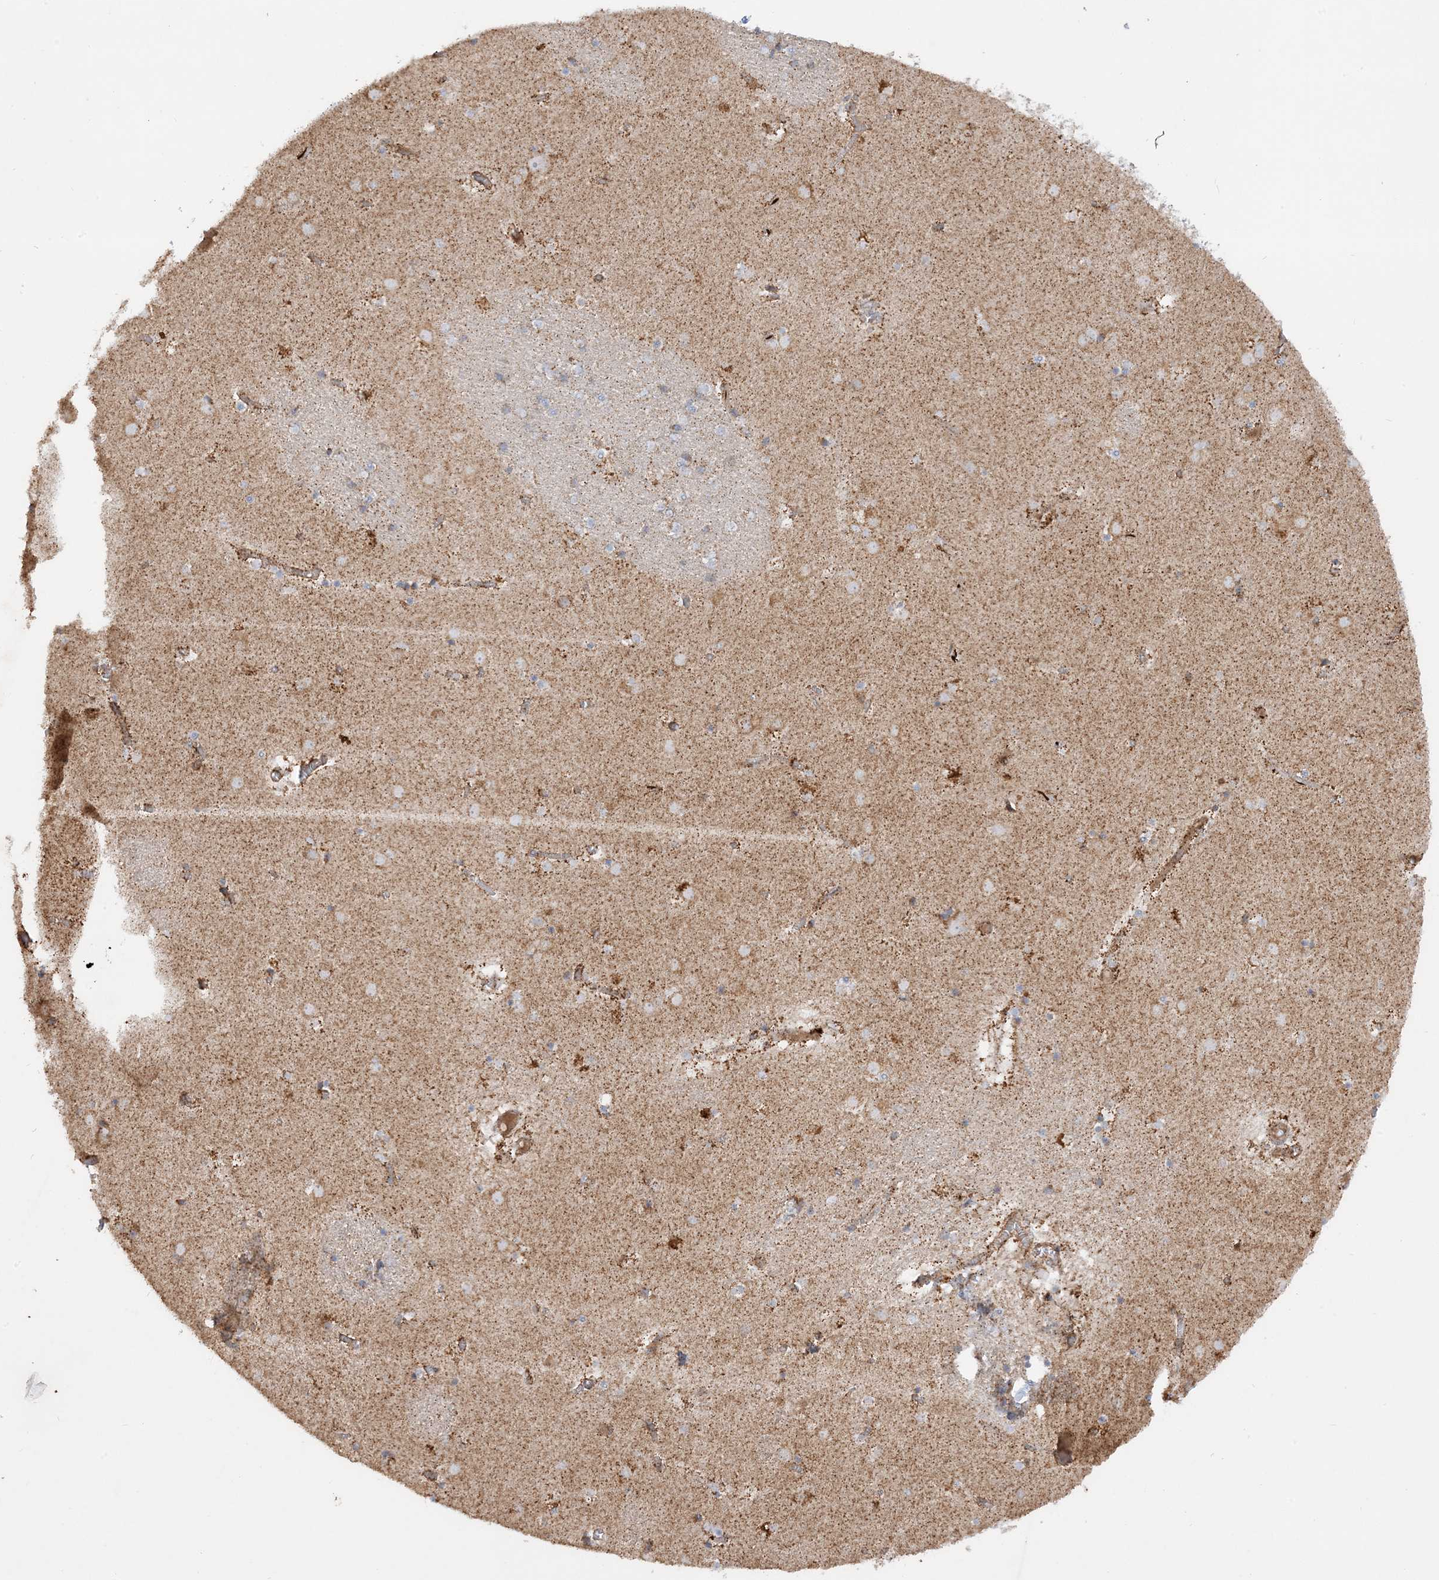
{"staining": {"intensity": "moderate", "quantity": "25%-75%", "location": "cytoplasmic/membranous"}, "tissue": "caudate", "cell_type": "Glial cells", "image_type": "normal", "snomed": [{"axis": "morphology", "description": "Normal tissue, NOS"}, {"axis": "topography", "description": "Lateral ventricle wall"}], "caption": "Glial cells exhibit medium levels of moderate cytoplasmic/membranous positivity in about 25%-75% of cells in normal caudate. The staining was performed using DAB, with brown indicating positive protein expression. Nuclei are stained blue with hematoxylin.", "gene": "NDUFAF3", "patient": {"sex": "male", "age": 70}}